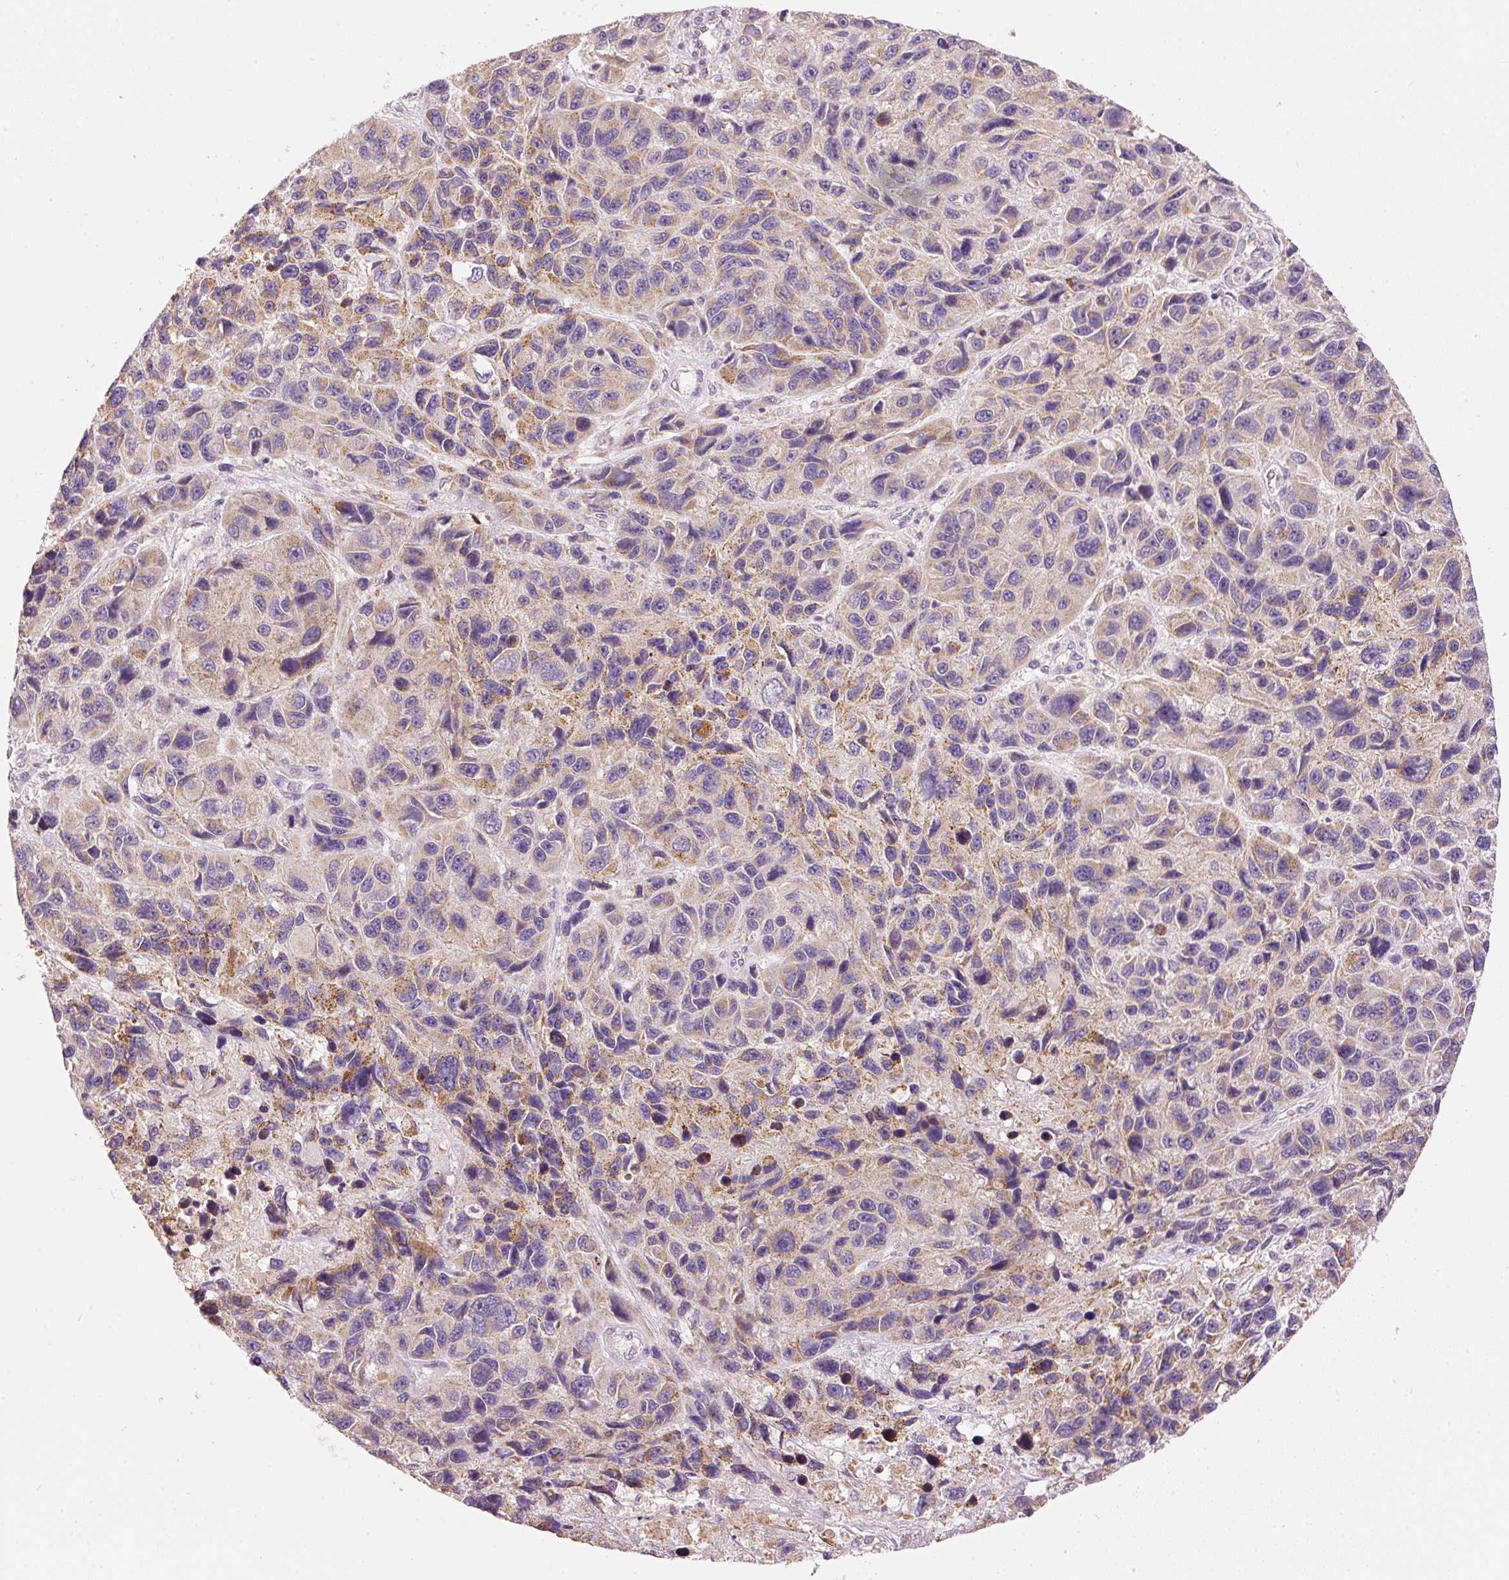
{"staining": {"intensity": "moderate", "quantity": "<25%", "location": "cytoplasmic/membranous"}, "tissue": "melanoma", "cell_type": "Tumor cells", "image_type": "cancer", "snomed": [{"axis": "morphology", "description": "Malignant melanoma, NOS"}, {"axis": "topography", "description": "Skin"}], "caption": "High-magnification brightfield microscopy of melanoma stained with DAB (brown) and counterstained with hematoxylin (blue). tumor cells exhibit moderate cytoplasmic/membranous expression is seen in about<25% of cells. The staining is performed using DAB brown chromogen to label protein expression. The nuclei are counter-stained blue using hematoxylin.", "gene": "KLHL21", "patient": {"sex": "male", "age": 53}}